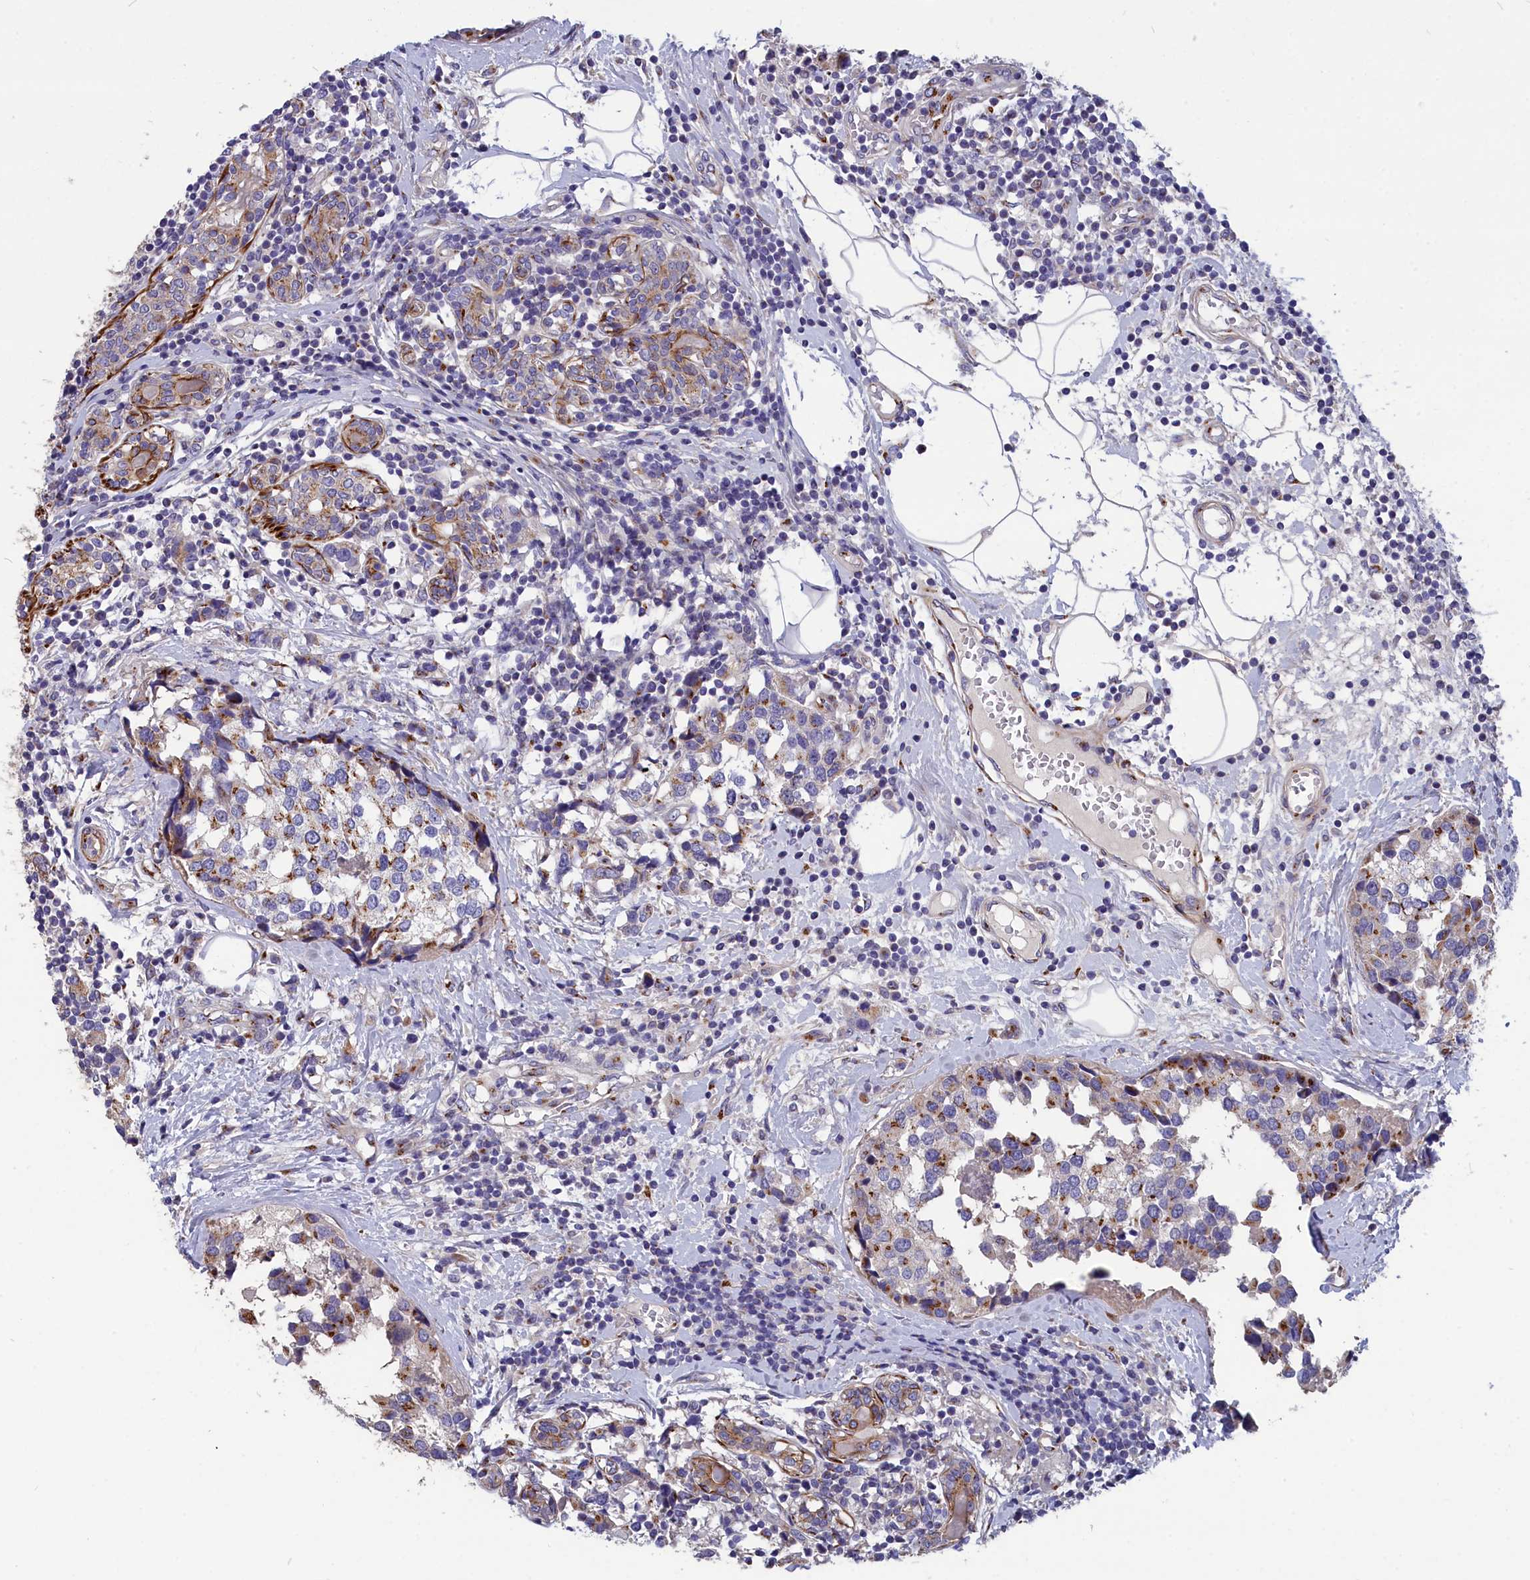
{"staining": {"intensity": "moderate", "quantity": "25%-75%", "location": "cytoplasmic/membranous"}, "tissue": "breast cancer", "cell_type": "Tumor cells", "image_type": "cancer", "snomed": [{"axis": "morphology", "description": "Lobular carcinoma"}, {"axis": "topography", "description": "Breast"}], "caption": "The photomicrograph displays immunohistochemical staining of breast cancer (lobular carcinoma). There is moderate cytoplasmic/membranous expression is identified in about 25%-75% of tumor cells. (Stains: DAB in brown, nuclei in blue, Microscopy: brightfield microscopy at high magnification).", "gene": "TUBGCP4", "patient": {"sex": "female", "age": 59}}